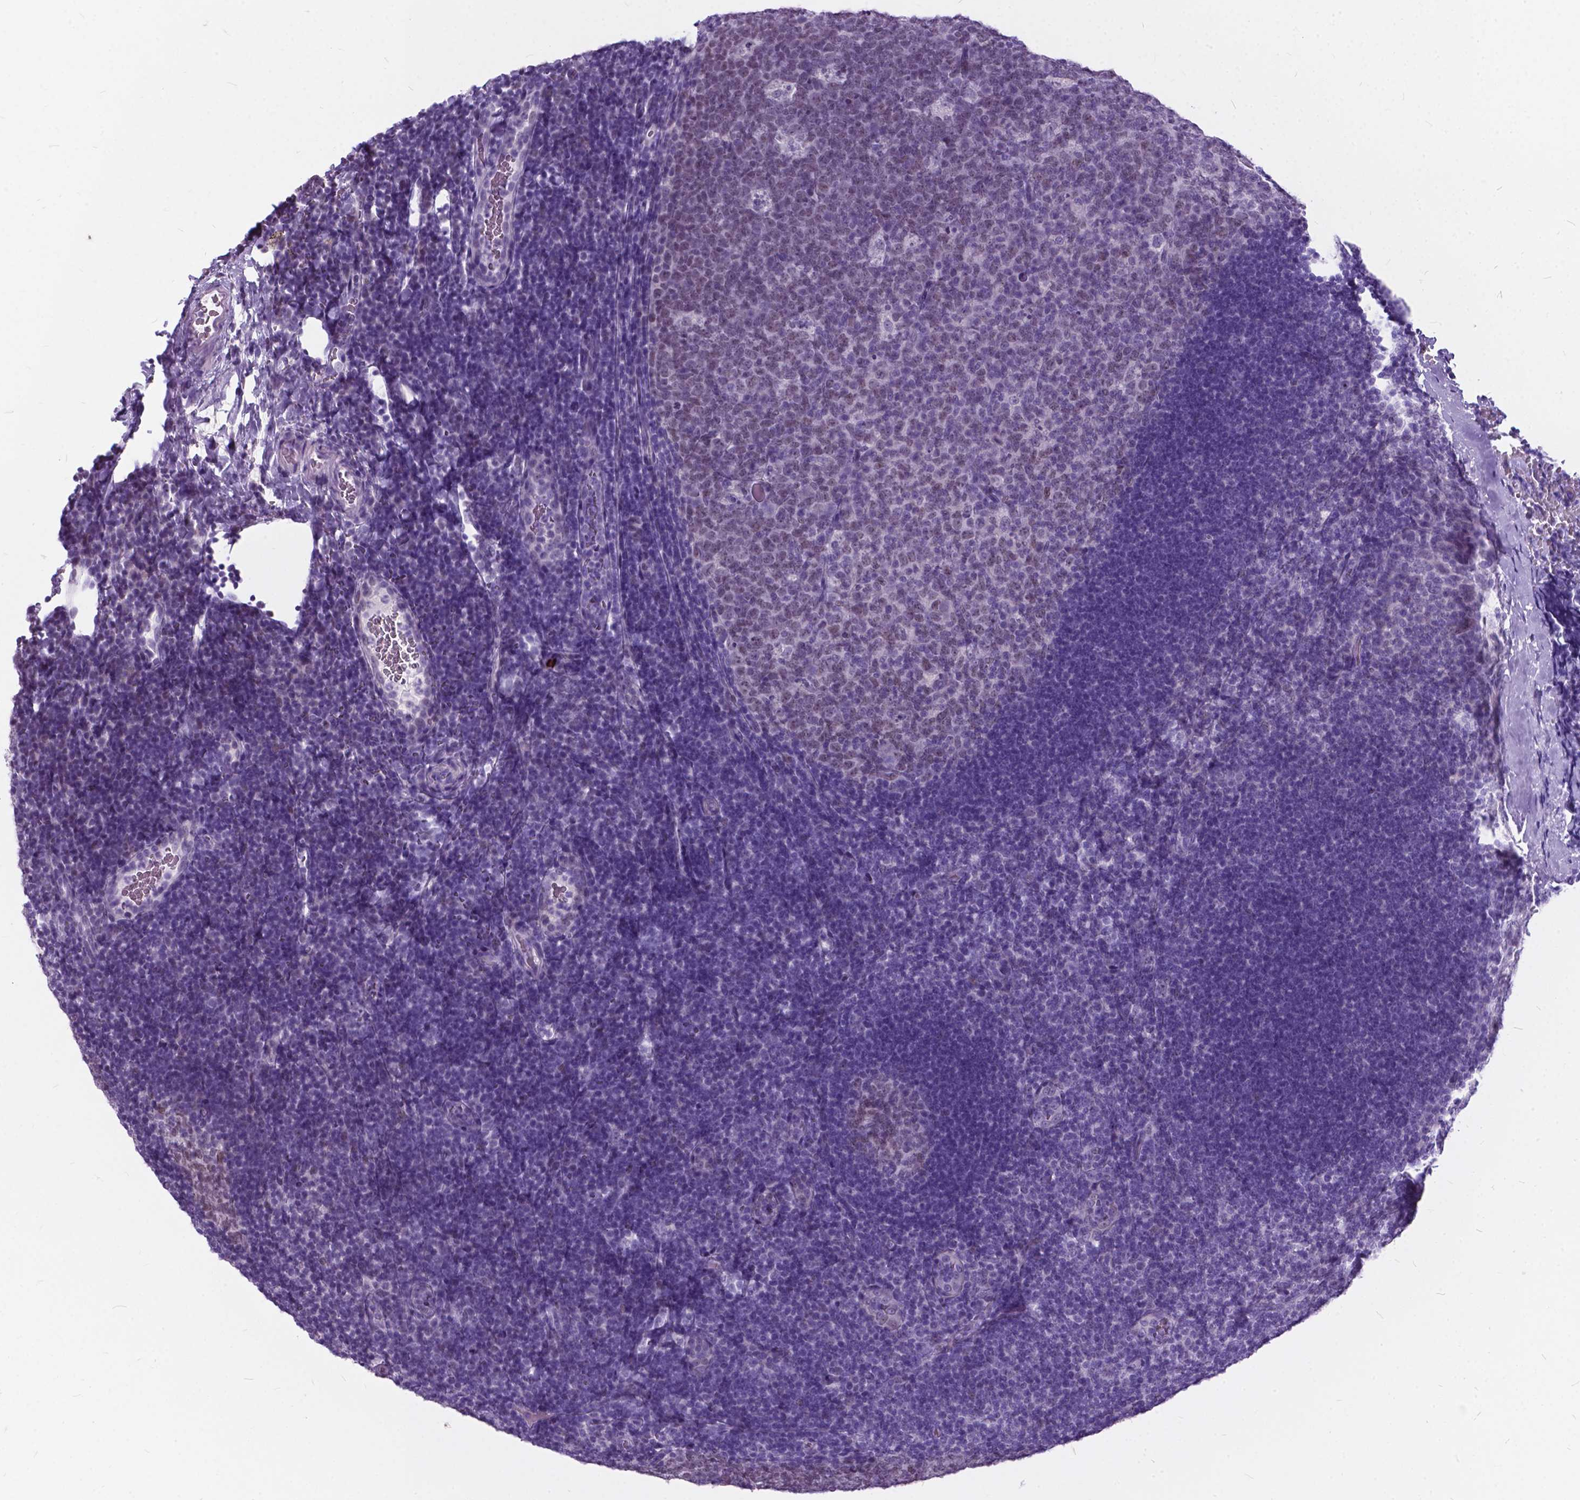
{"staining": {"intensity": "weak", "quantity": "<25%", "location": "nuclear"}, "tissue": "tonsil", "cell_type": "Germinal center cells", "image_type": "normal", "snomed": [{"axis": "morphology", "description": "Normal tissue, NOS"}, {"axis": "topography", "description": "Tonsil"}], "caption": "DAB immunohistochemical staining of benign human tonsil demonstrates no significant positivity in germinal center cells.", "gene": "BSND", "patient": {"sex": "male", "age": 17}}